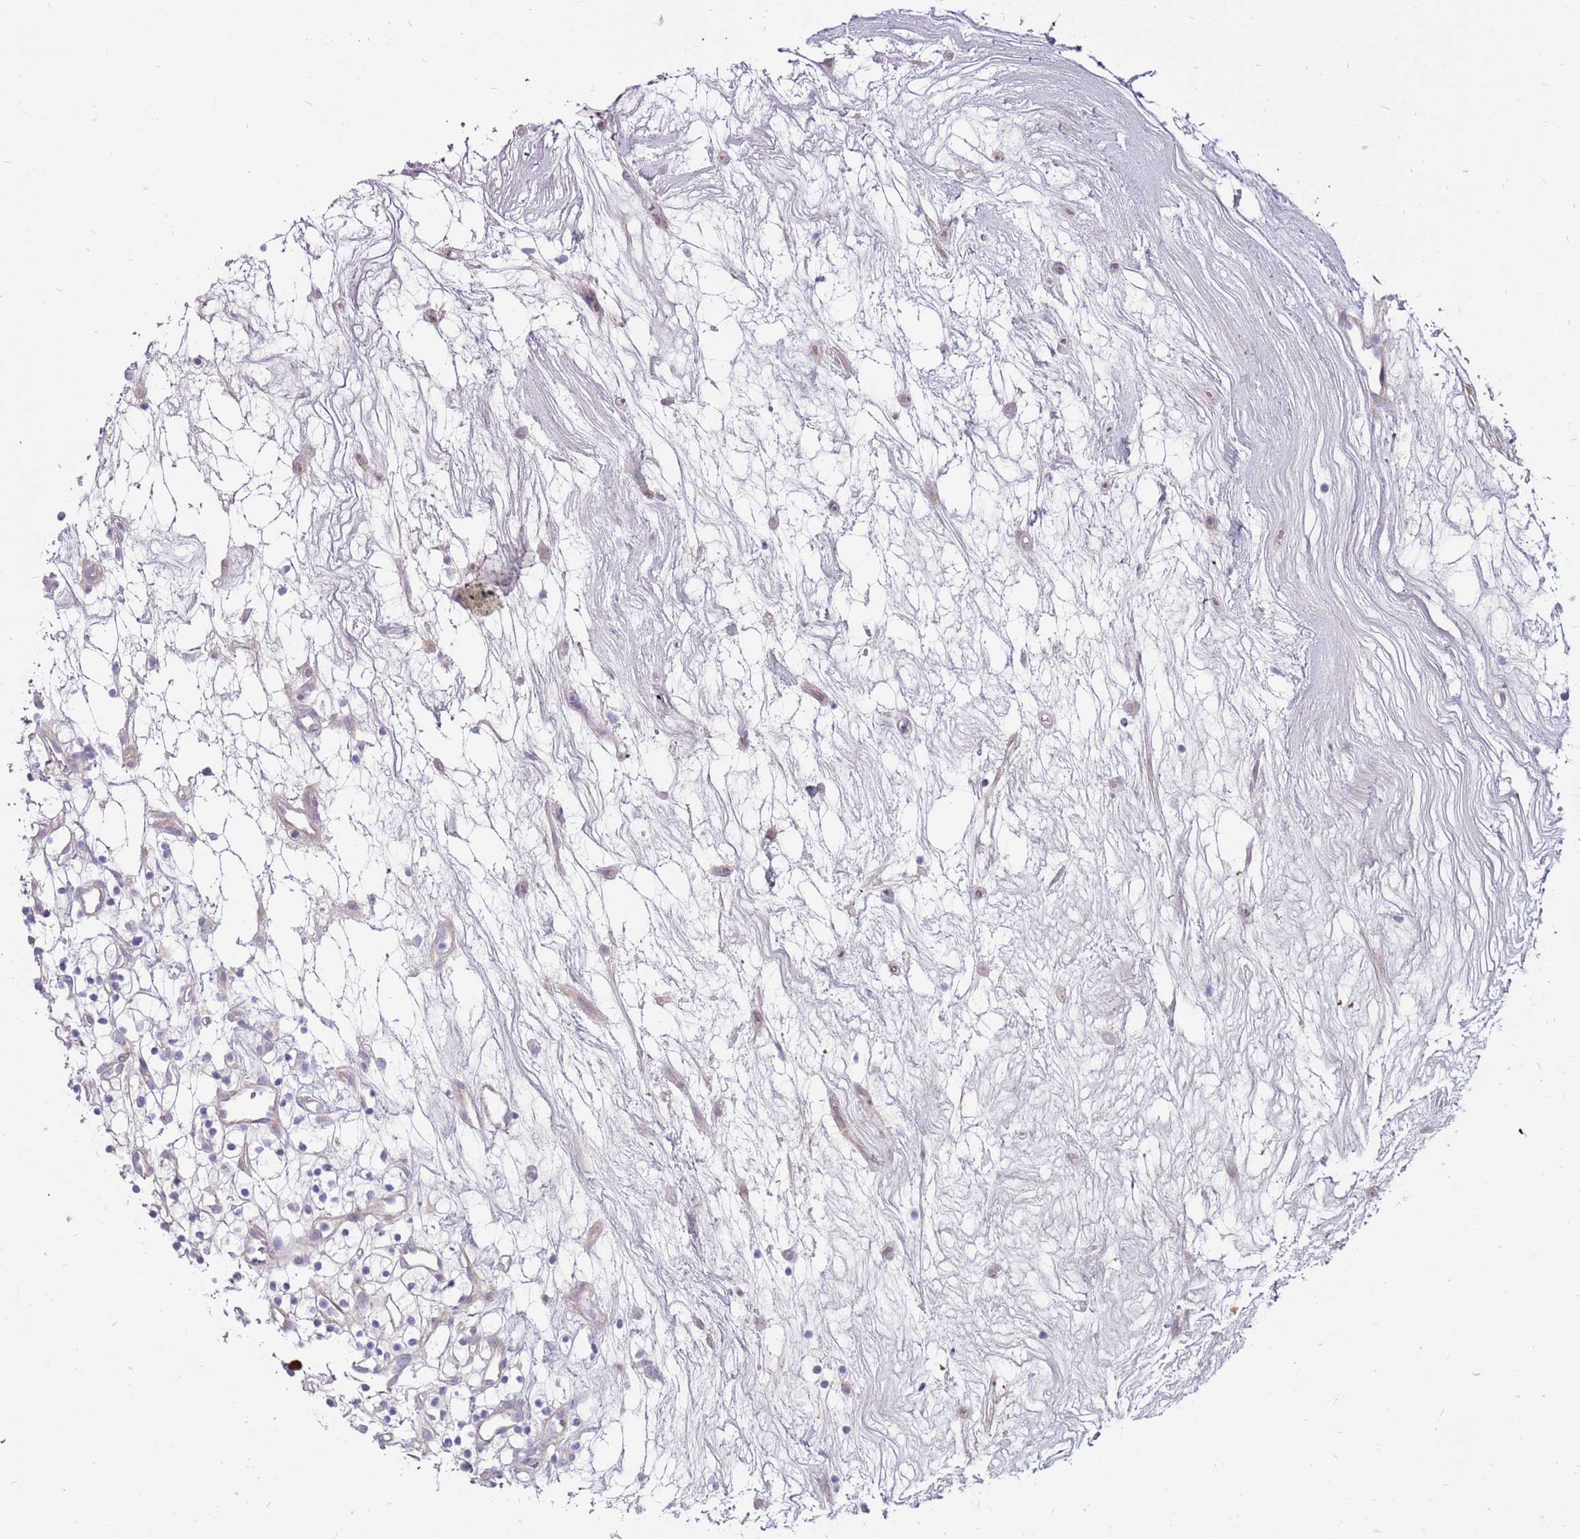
{"staining": {"intensity": "negative", "quantity": "none", "location": "none"}, "tissue": "renal cancer", "cell_type": "Tumor cells", "image_type": "cancer", "snomed": [{"axis": "morphology", "description": "Adenocarcinoma, NOS"}, {"axis": "topography", "description": "Kidney"}], "caption": "This is a photomicrograph of immunohistochemistry staining of adenocarcinoma (renal), which shows no staining in tumor cells.", "gene": "MCUB", "patient": {"sex": "female", "age": 57}}